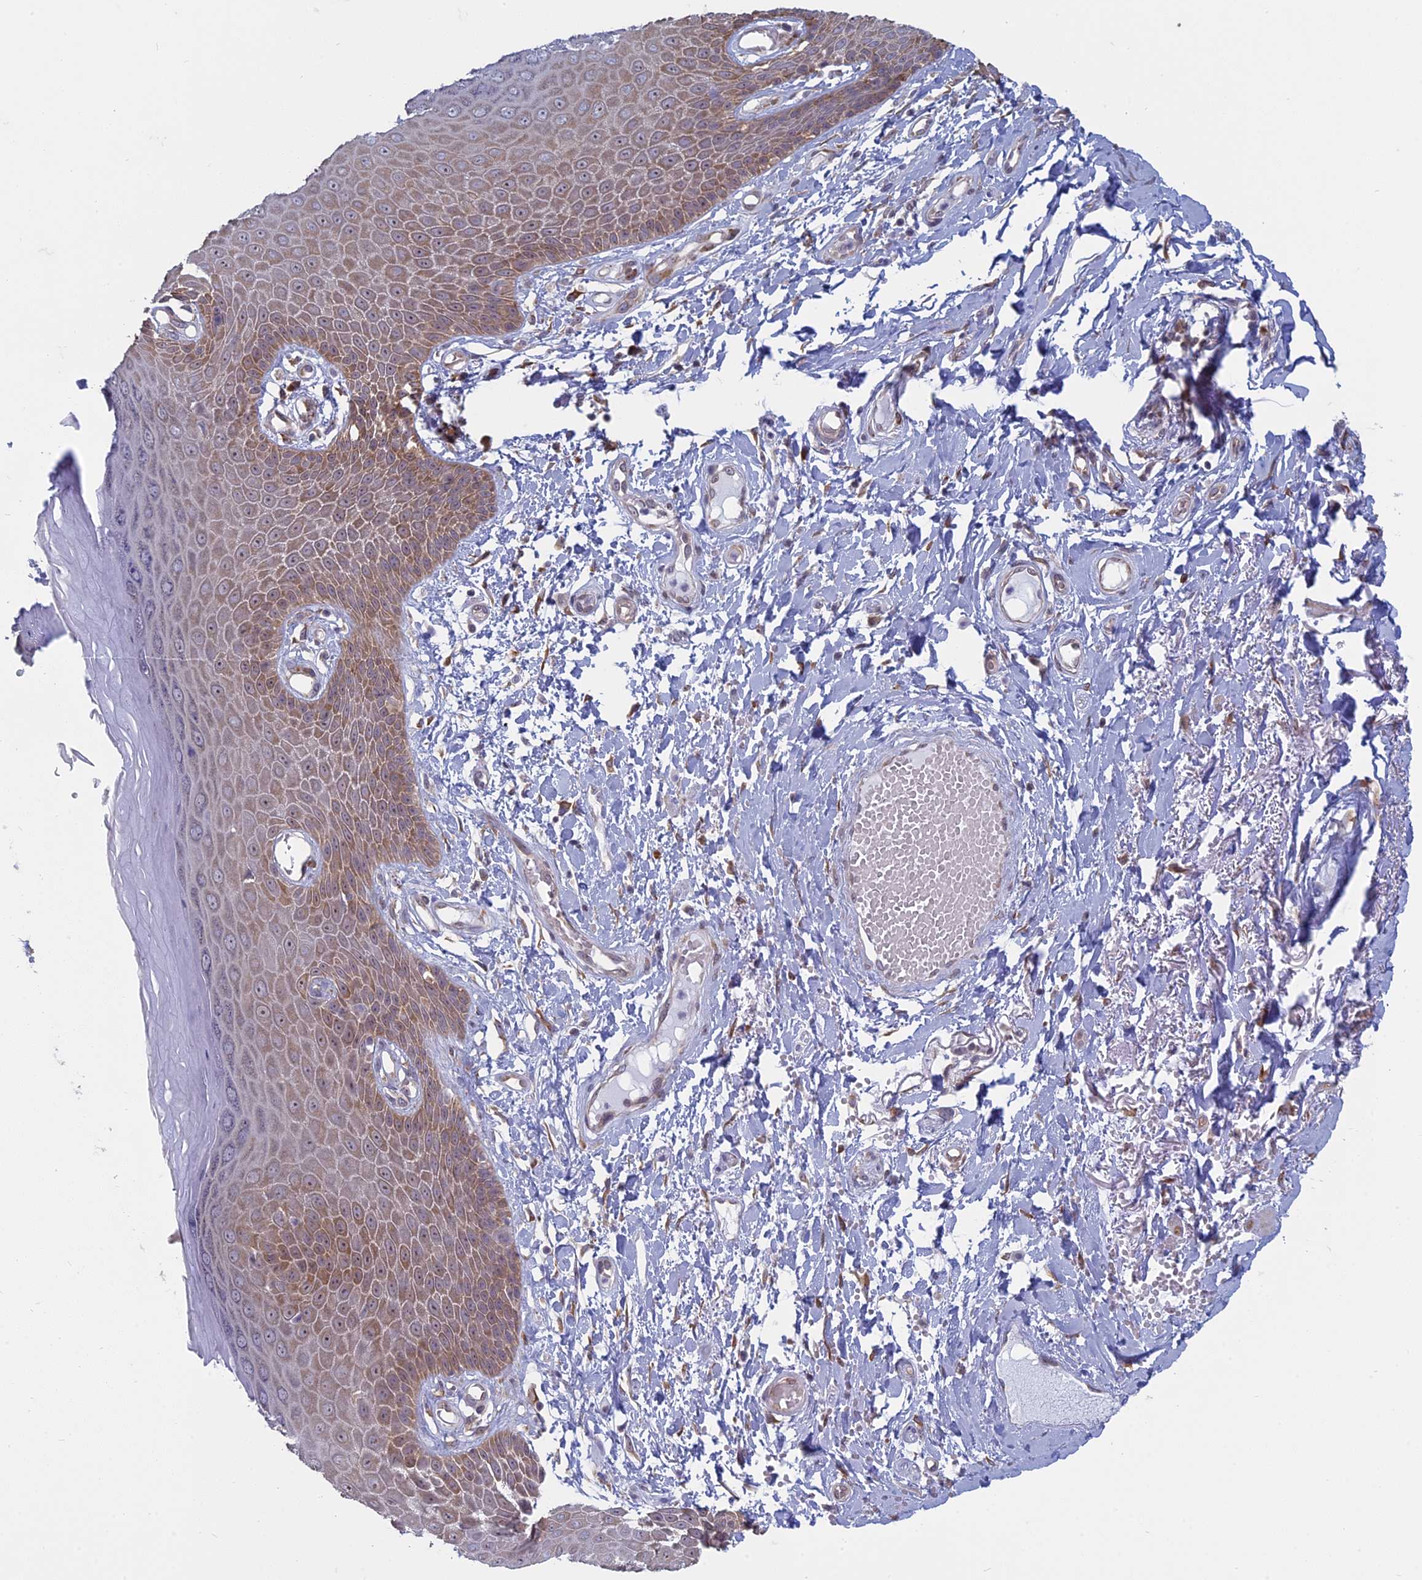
{"staining": {"intensity": "moderate", "quantity": ">75%", "location": "cytoplasmic/membranous"}, "tissue": "skin", "cell_type": "Epidermal cells", "image_type": "normal", "snomed": [{"axis": "morphology", "description": "Normal tissue, NOS"}, {"axis": "topography", "description": "Anal"}], "caption": "Skin was stained to show a protein in brown. There is medium levels of moderate cytoplasmic/membranous staining in about >75% of epidermal cells.", "gene": "RPS19BP1", "patient": {"sex": "male", "age": 78}}